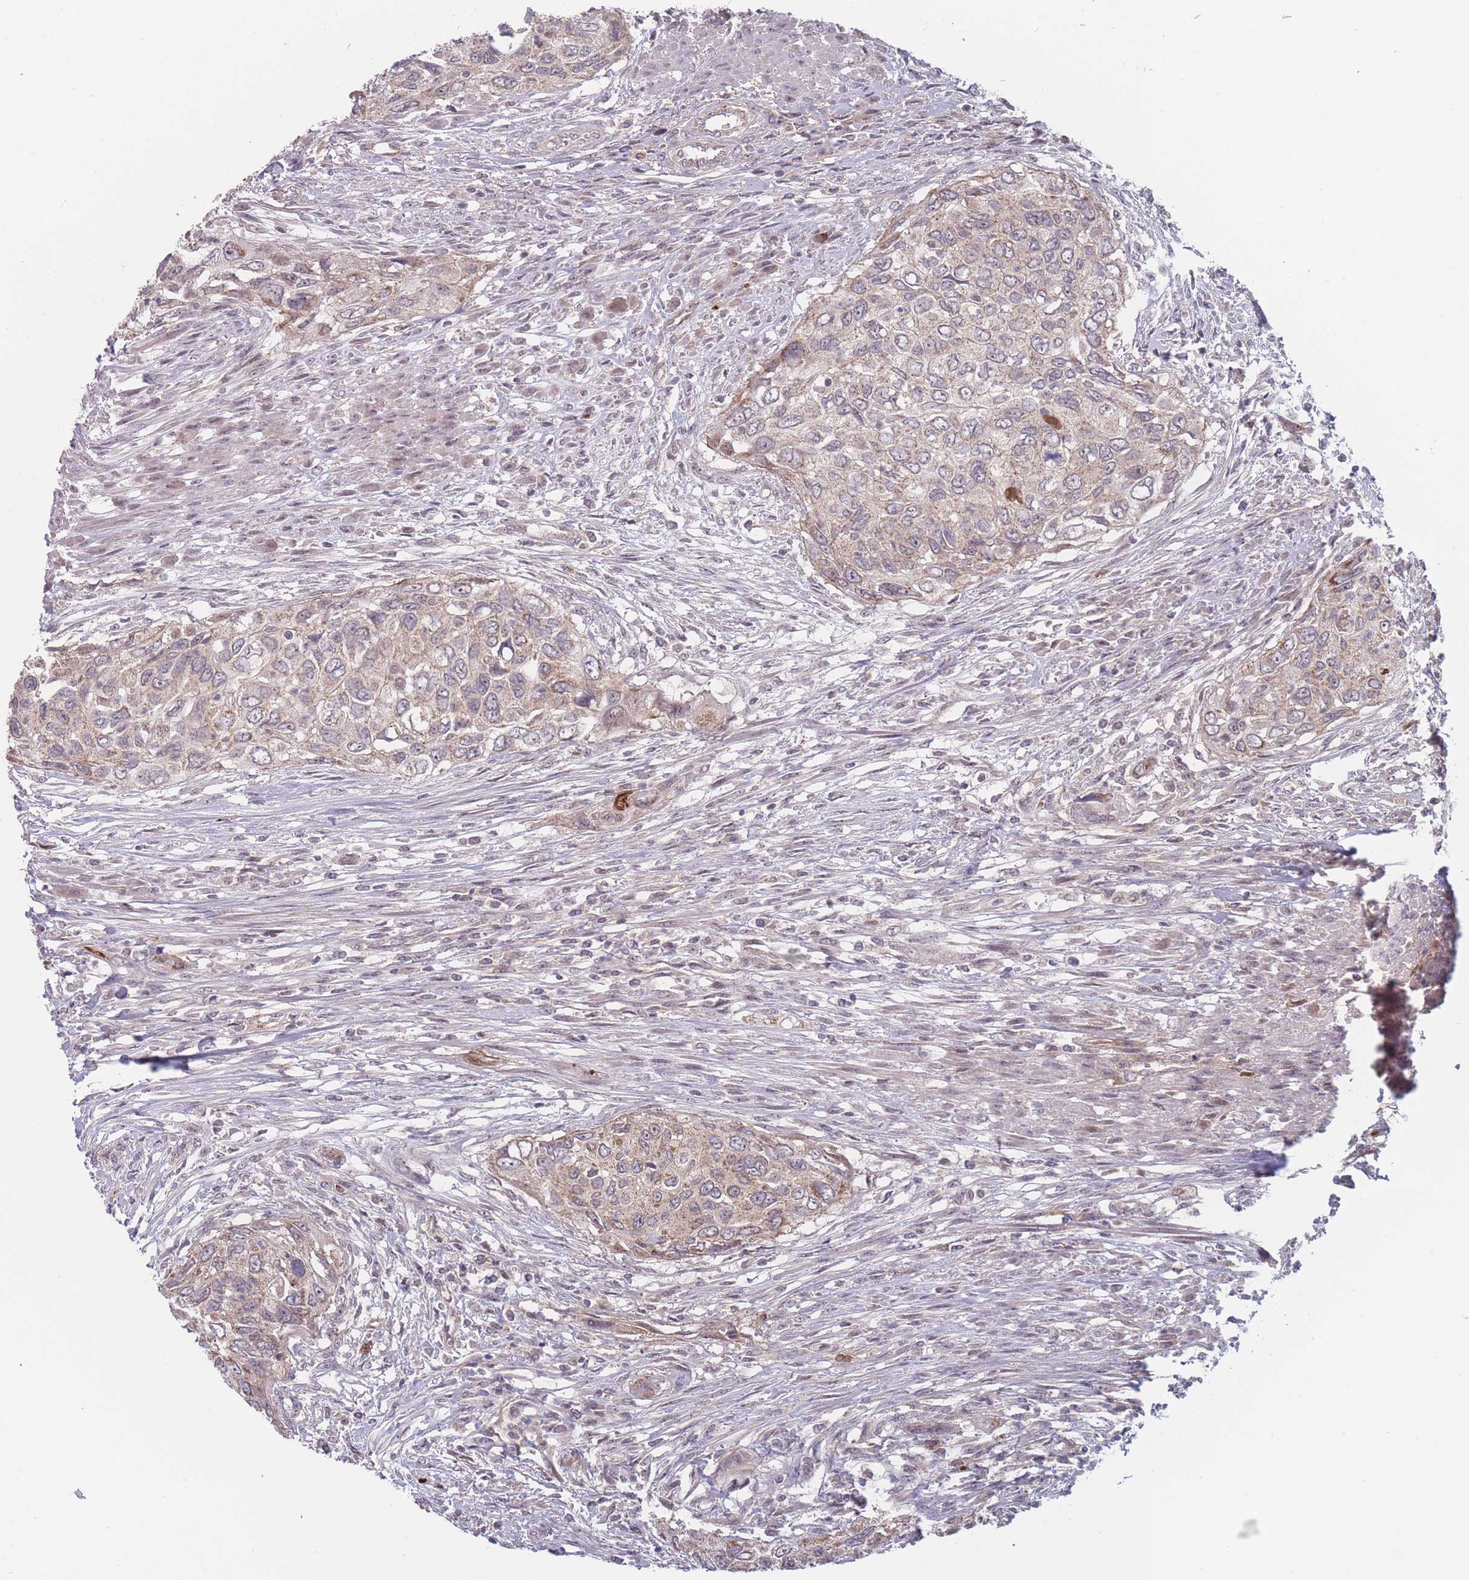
{"staining": {"intensity": "weak", "quantity": ">75%", "location": "cytoplasmic/membranous"}, "tissue": "urothelial cancer", "cell_type": "Tumor cells", "image_type": "cancer", "snomed": [{"axis": "morphology", "description": "Urothelial carcinoma, High grade"}, {"axis": "topography", "description": "Urinary bladder"}], "caption": "Protein expression analysis of urothelial cancer demonstrates weak cytoplasmic/membranous staining in approximately >75% of tumor cells.", "gene": "TMEM232", "patient": {"sex": "female", "age": 60}}